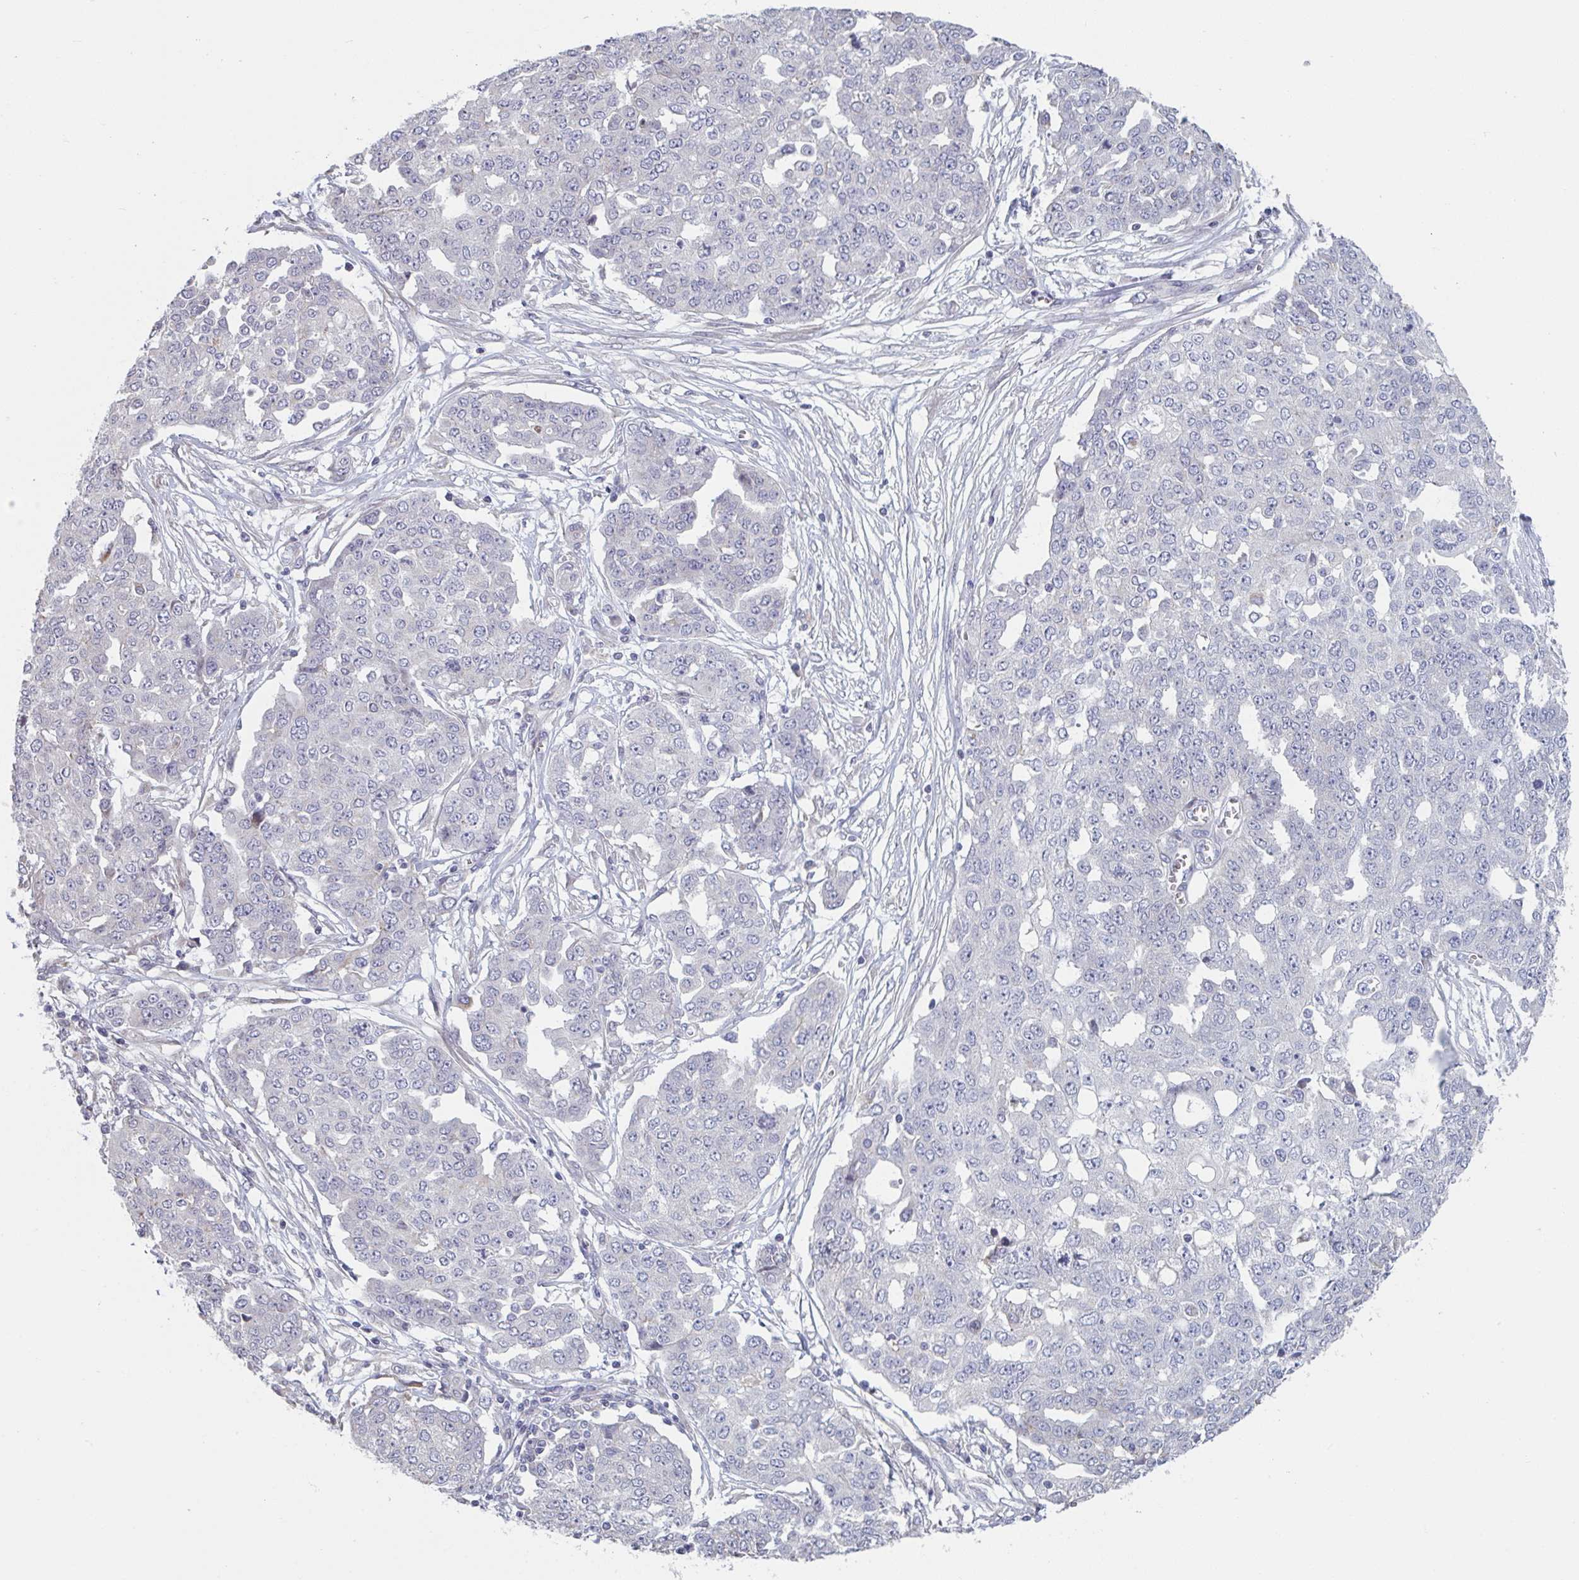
{"staining": {"intensity": "negative", "quantity": "none", "location": "none"}, "tissue": "ovarian cancer", "cell_type": "Tumor cells", "image_type": "cancer", "snomed": [{"axis": "morphology", "description": "Cystadenocarcinoma, serous, NOS"}, {"axis": "topography", "description": "Soft tissue"}, {"axis": "topography", "description": "Ovary"}], "caption": "Tumor cells show no significant protein positivity in serous cystadenocarcinoma (ovarian). (DAB IHC with hematoxylin counter stain).", "gene": "TNFSF10", "patient": {"sex": "female", "age": 57}}